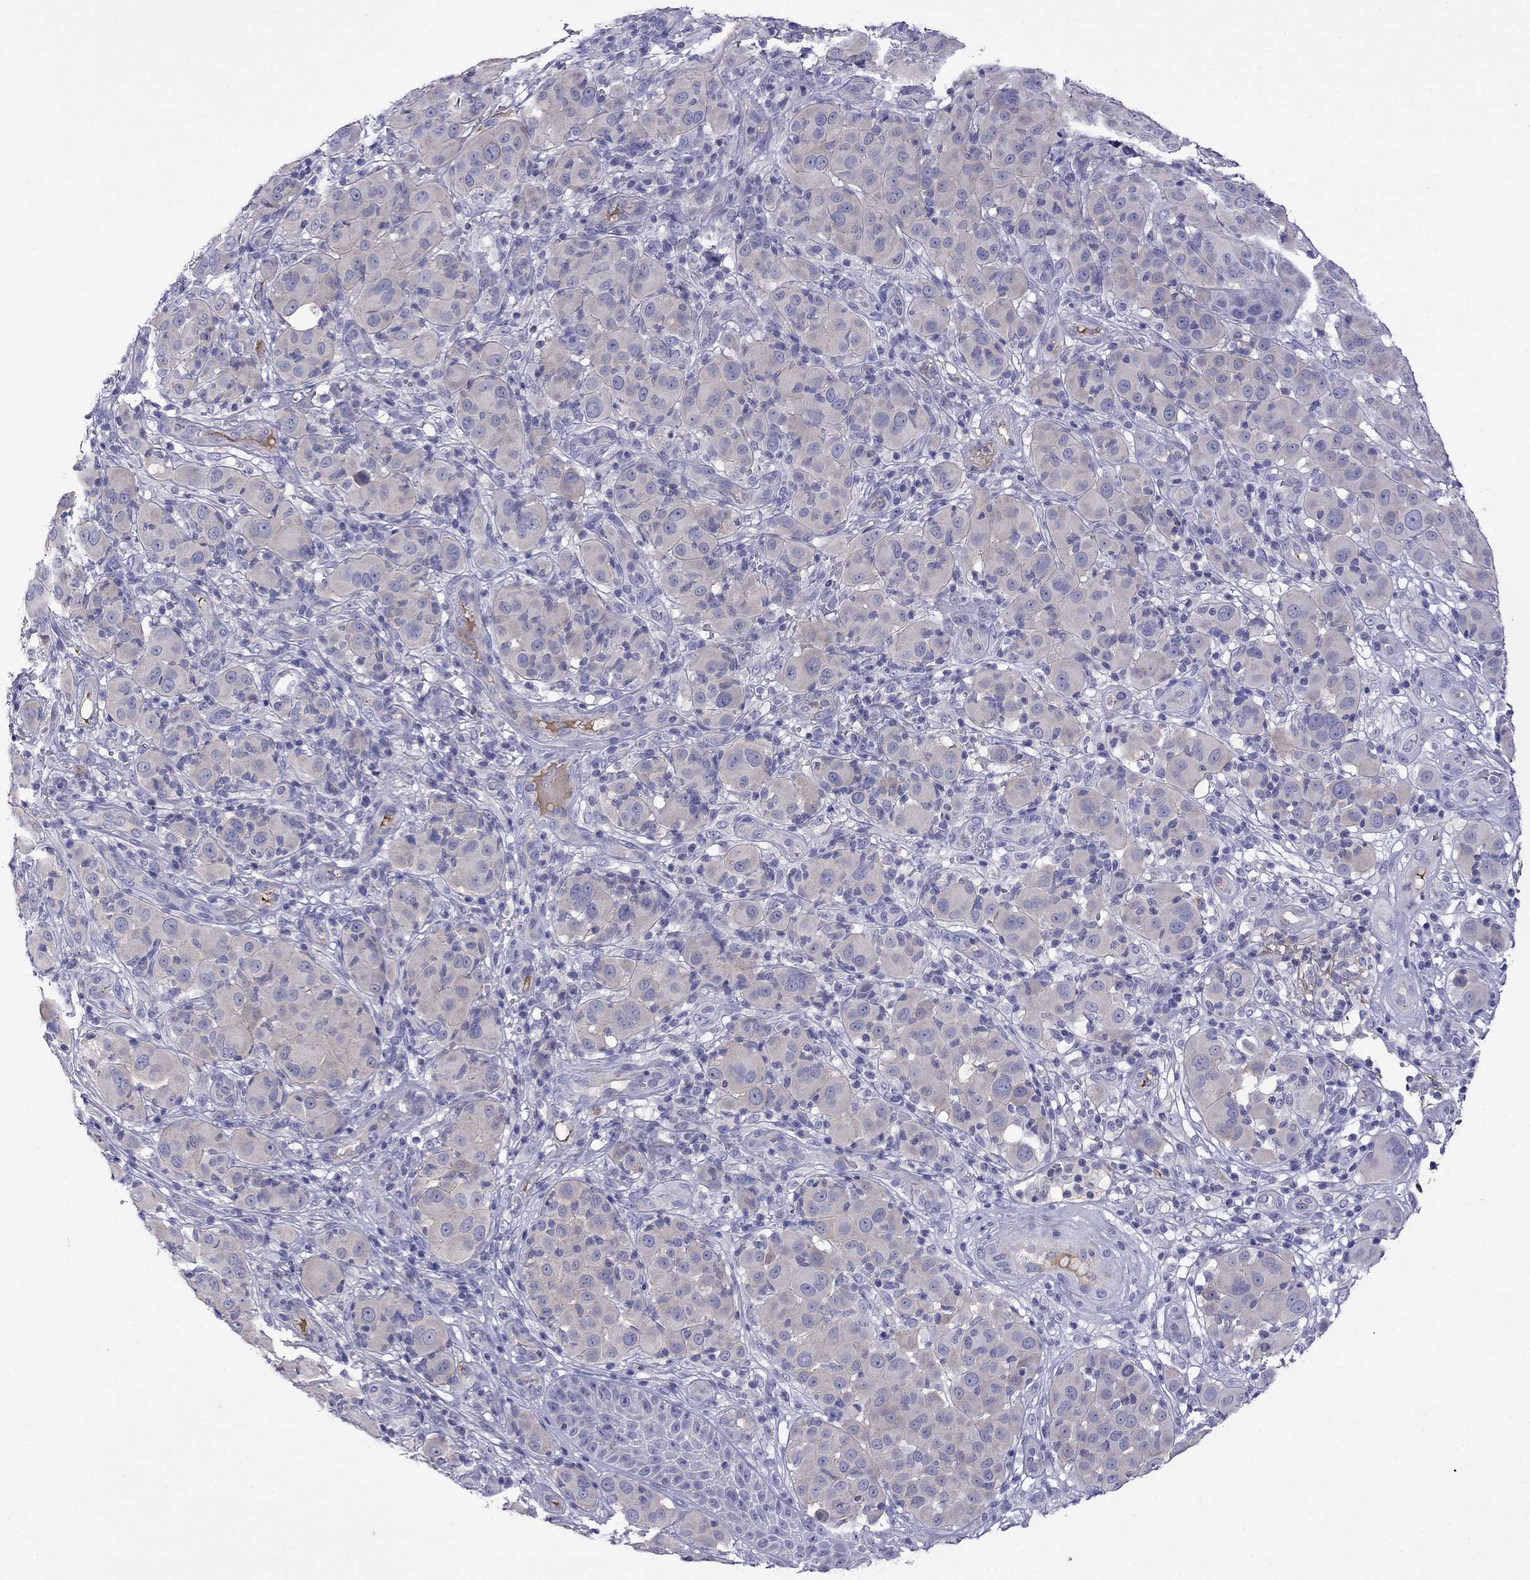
{"staining": {"intensity": "weak", "quantity": "25%-75%", "location": "cytoplasmic/membranous"}, "tissue": "melanoma", "cell_type": "Tumor cells", "image_type": "cancer", "snomed": [{"axis": "morphology", "description": "Malignant melanoma, NOS"}, {"axis": "topography", "description": "Skin"}], "caption": "Immunohistochemistry (IHC) of malignant melanoma demonstrates low levels of weak cytoplasmic/membranous positivity in about 25%-75% of tumor cells.", "gene": "STAR", "patient": {"sex": "female", "age": 87}}